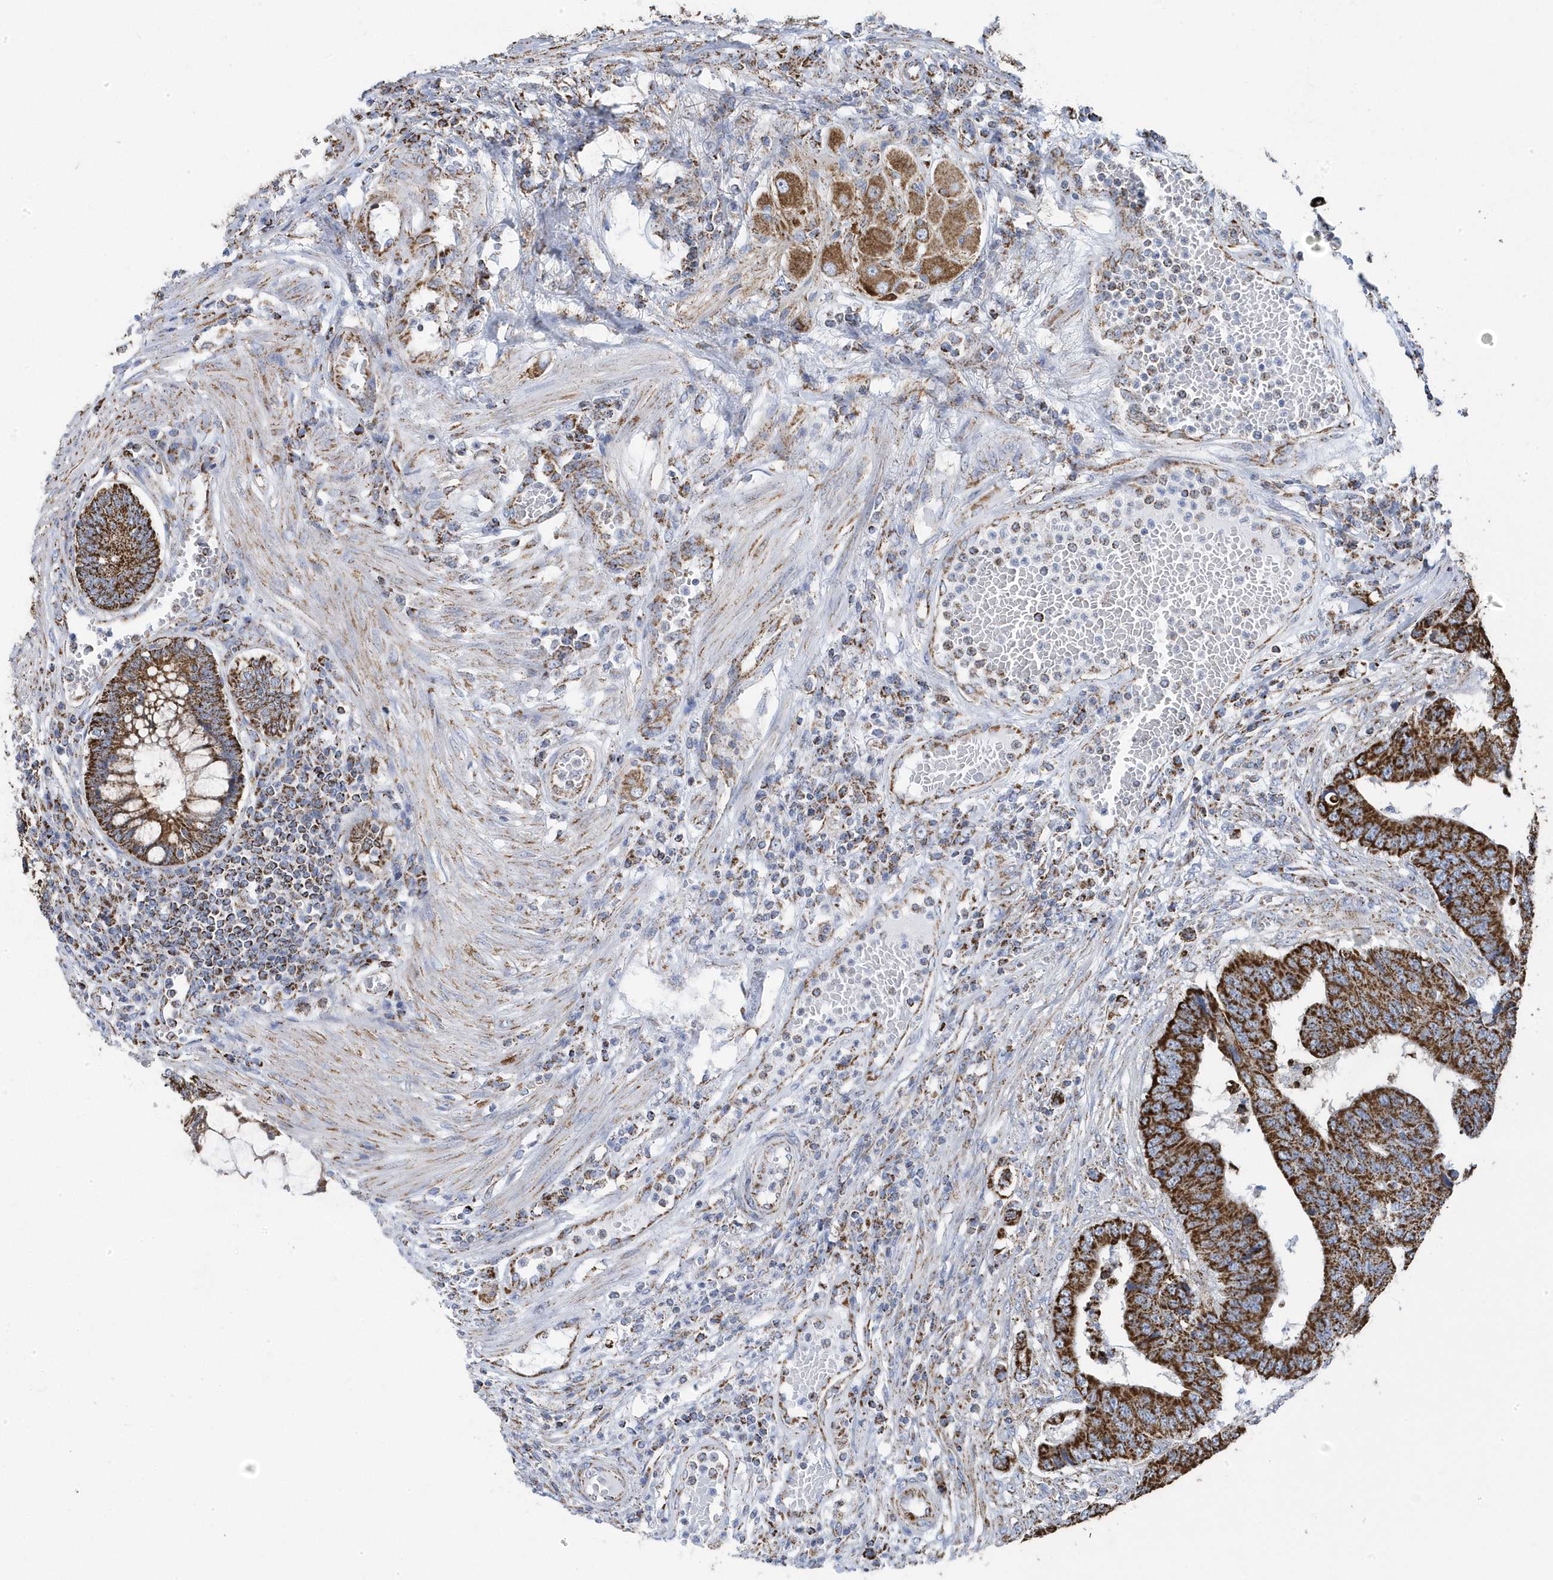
{"staining": {"intensity": "strong", "quantity": ">75%", "location": "cytoplasmic/membranous"}, "tissue": "colorectal cancer", "cell_type": "Tumor cells", "image_type": "cancer", "snomed": [{"axis": "morphology", "description": "Adenocarcinoma, NOS"}, {"axis": "topography", "description": "Rectum"}], "caption": "Colorectal adenocarcinoma stained for a protein displays strong cytoplasmic/membranous positivity in tumor cells.", "gene": "GTPBP8", "patient": {"sex": "male", "age": 84}}